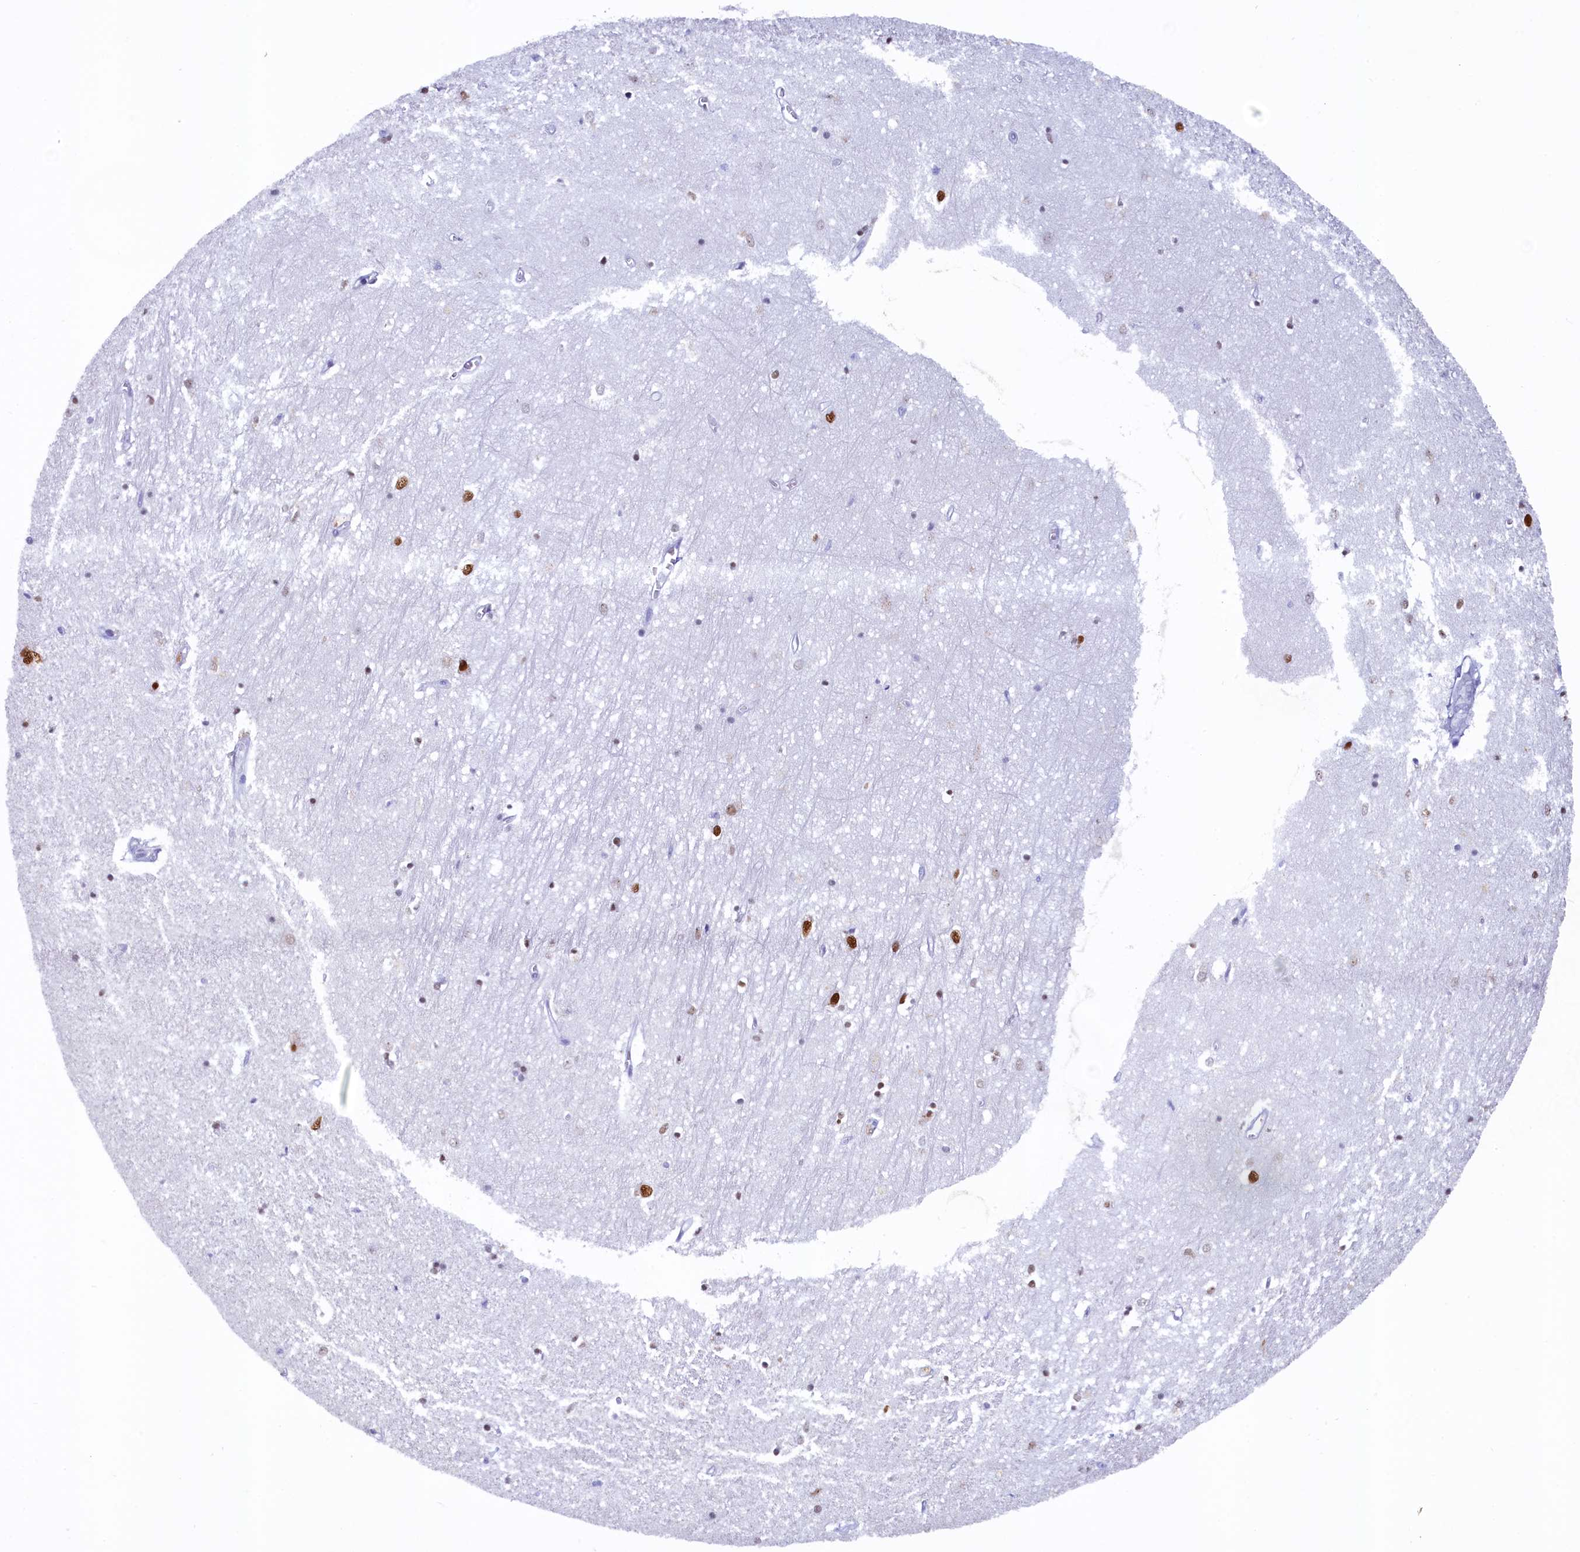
{"staining": {"intensity": "strong", "quantity": "<25%", "location": "nuclear"}, "tissue": "hippocampus", "cell_type": "Glial cells", "image_type": "normal", "snomed": [{"axis": "morphology", "description": "Normal tissue, NOS"}, {"axis": "topography", "description": "Hippocampus"}], "caption": "Immunohistochemistry image of benign hippocampus stained for a protein (brown), which shows medium levels of strong nuclear expression in approximately <25% of glial cells.", "gene": "SUGP2", "patient": {"sex": "female", "age": 64}}